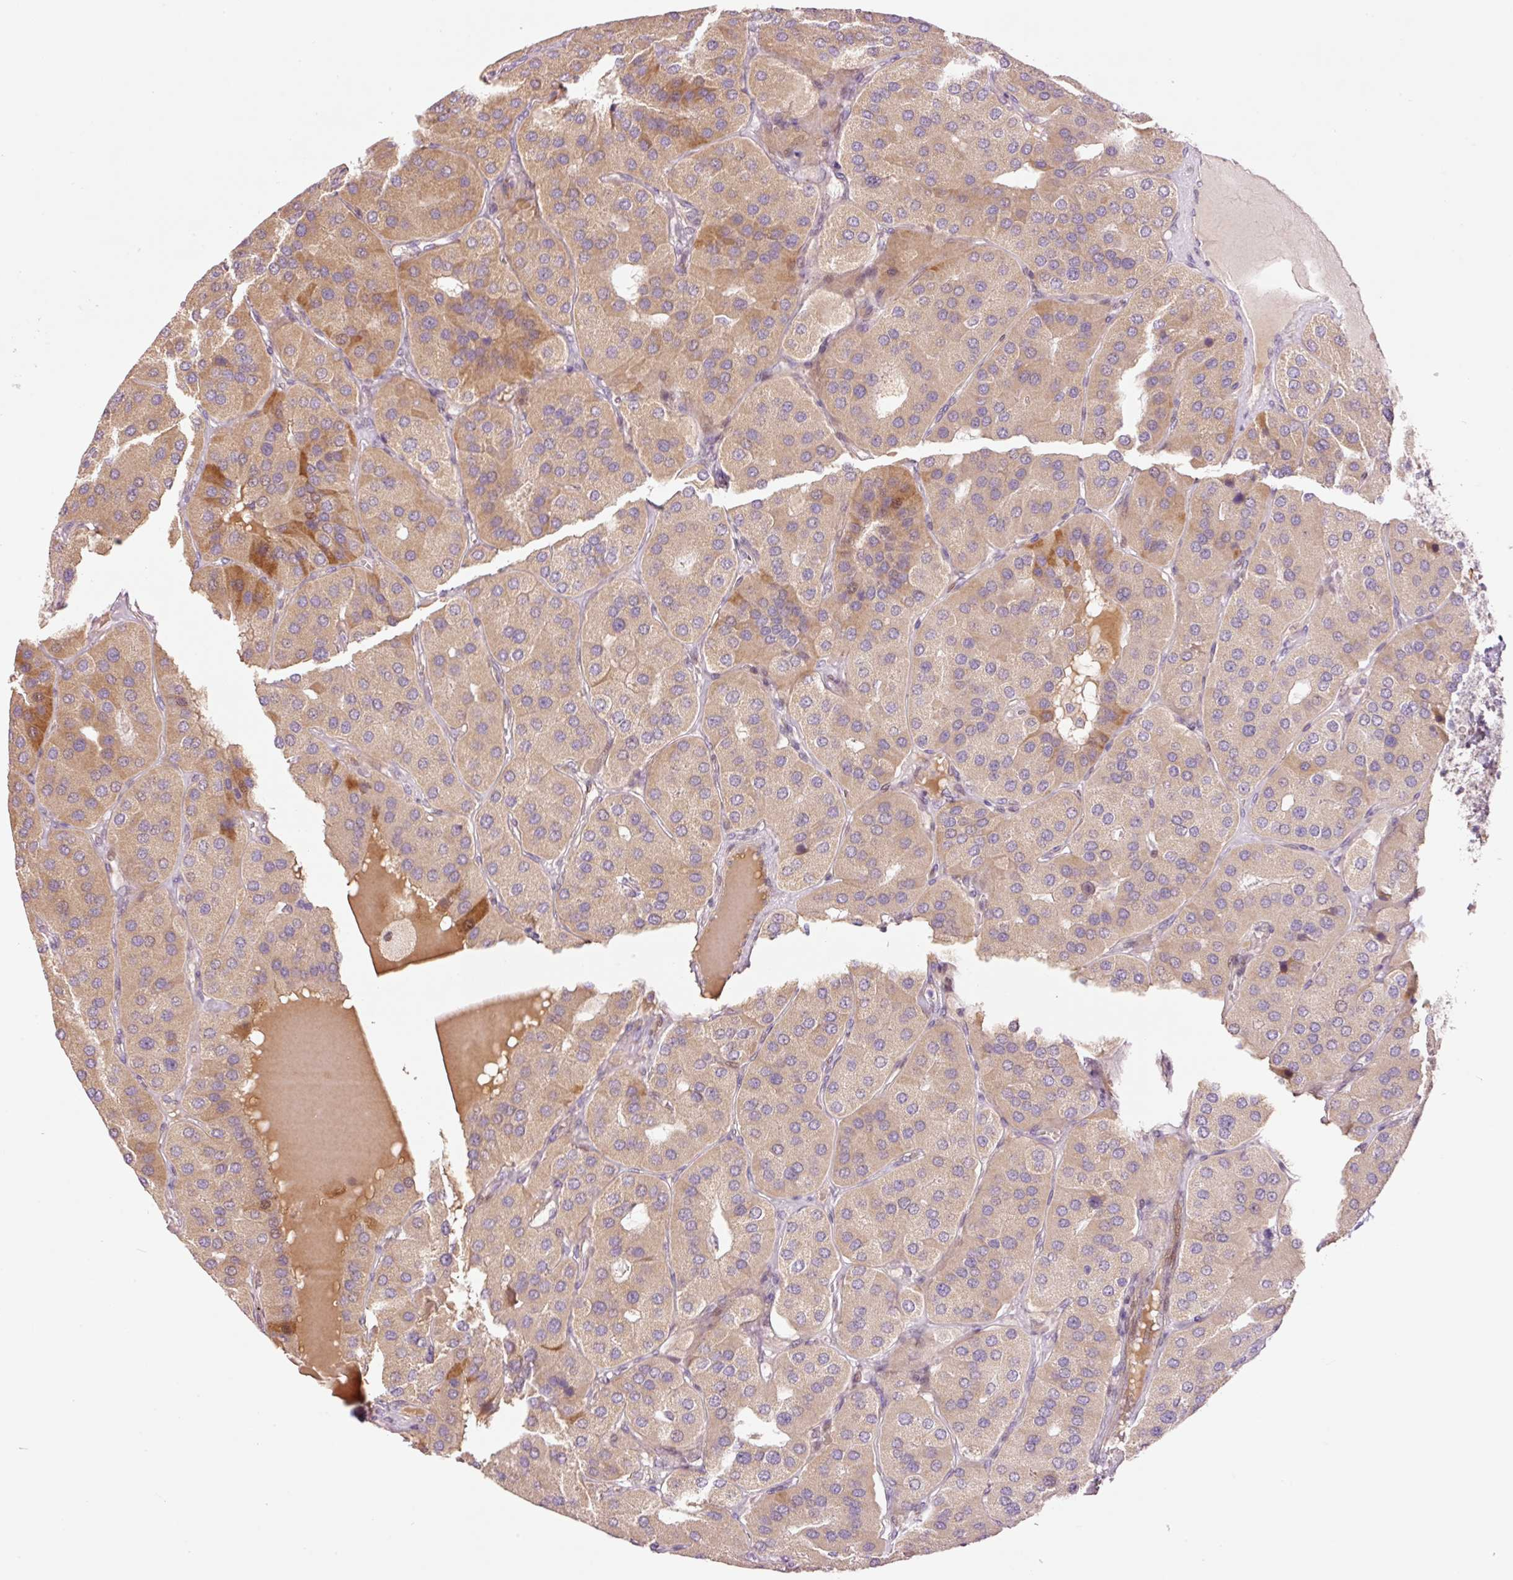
{"staining": {"intensity": "moderate", "quantity": "<25%", "location": "cytoplasmic/membranous"}, "tissue": "parathyroid gland", "cell_type": "Glandular cells", "image_type": "normal", "snomed": [{"axis": "morphology", "description": "Normal tissue, NOS"}, {"axis": "morphology", "description": "Adenoma, NOS"}, {"axis": "topography", "description": "Parathyroid gland"}], "caption": "High-power microscopy captured an immunohistochemistry (IHC) histopathology image of benign parathyroid gland, revealing moderate cytoplasmic/membranous expression in about <25% of glandular cells.", "gene": "SLC29A3", "patient": {"sex": "female", "age": 86}}